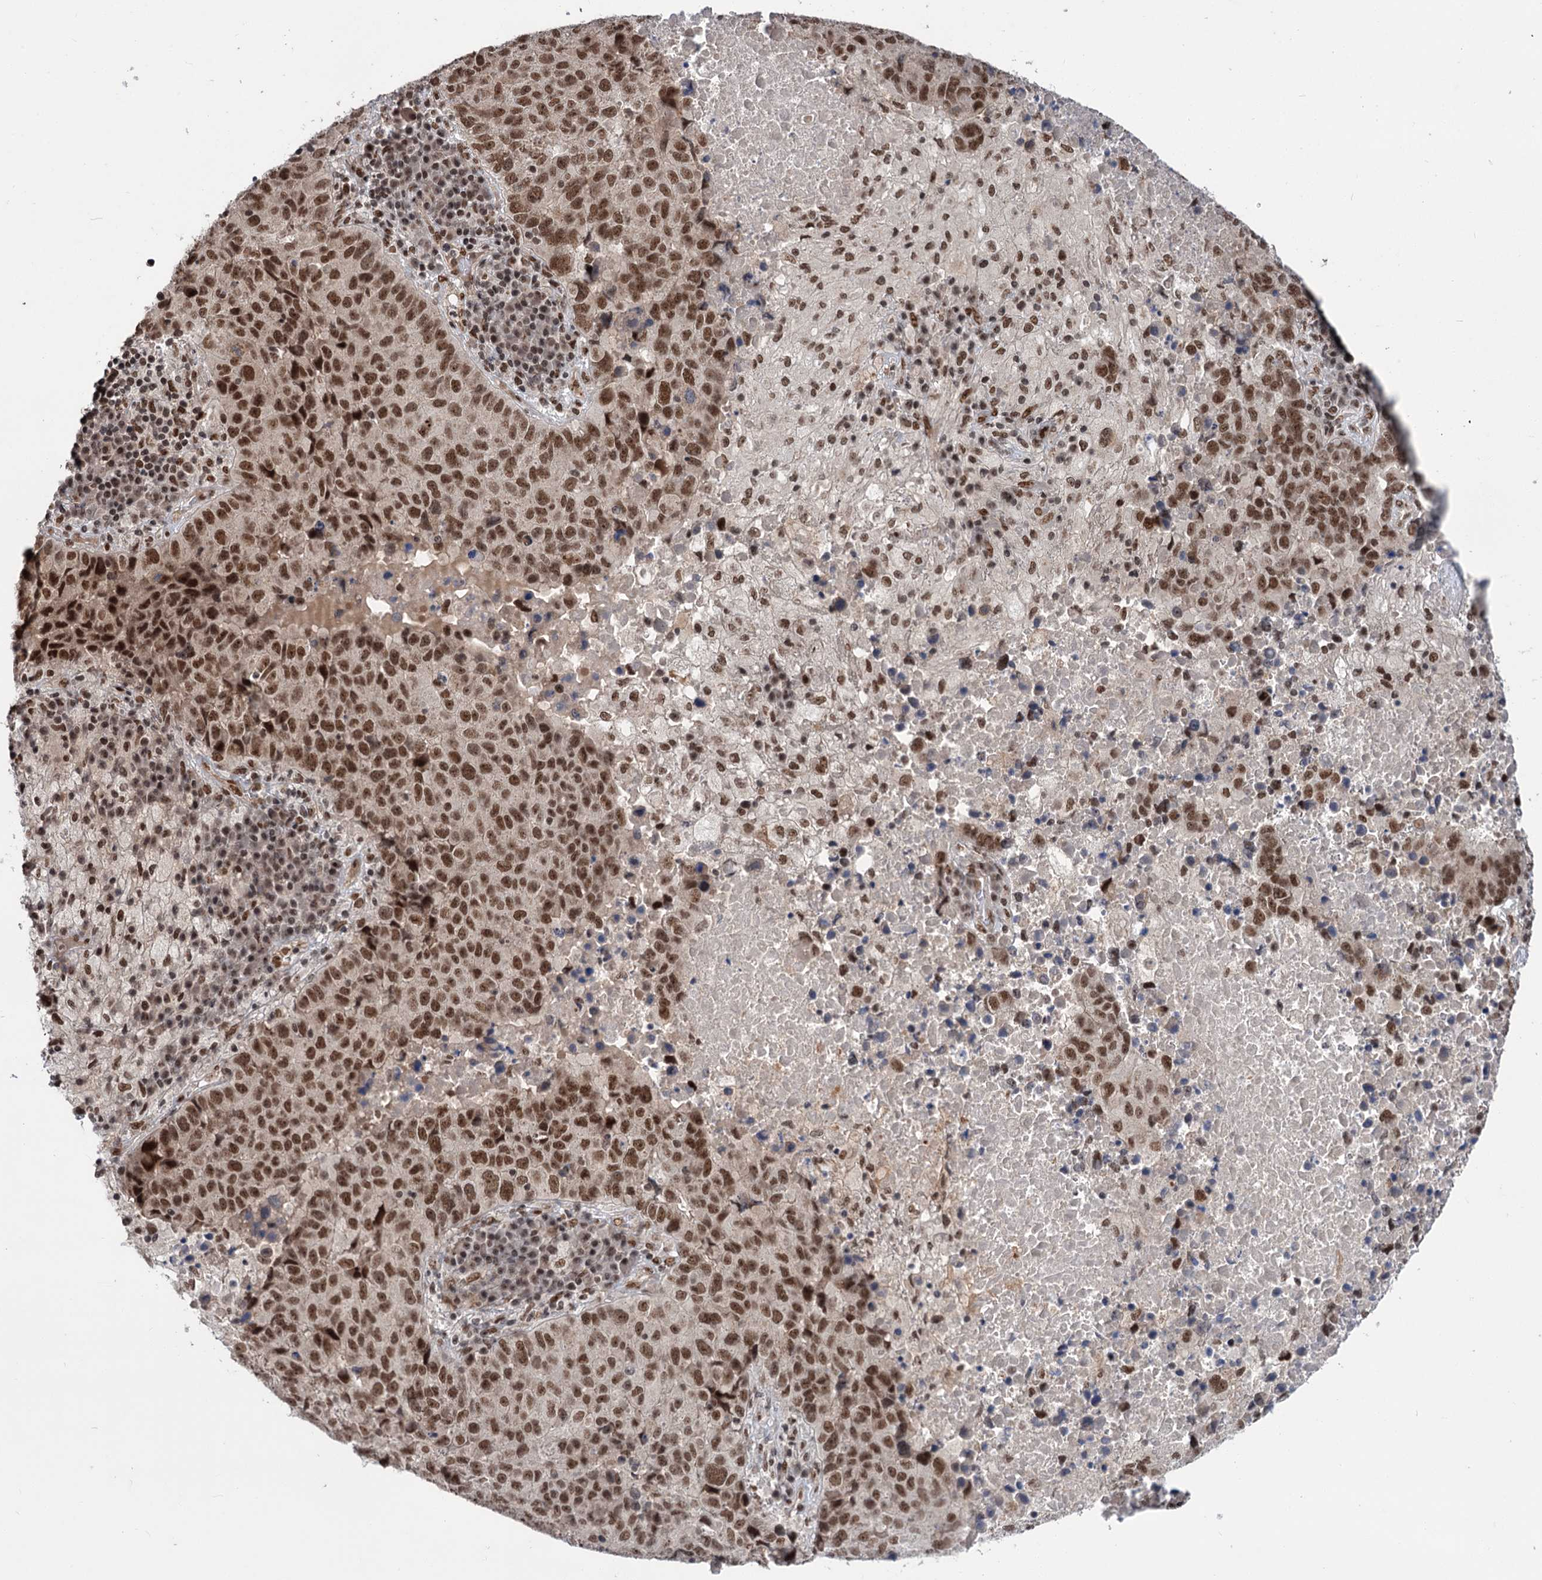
{"staining": {"intensity": "strong", "quantity": ">75%", "location": "nuclear"}, "tissue": "lung cancer", "cell_type": "Tumor cells", "image_type": "cancer", "snomed": [{"axis": "morphology", "description": "Squamous cell carcinoma, NOS"}, {"axis": "topography", "description": "Lung"}], "caption": "Brown immunohistochemical staining in lung cancer reveals strong nuclear staining in about >75% of tumor cells.", "gene": "MAML1", "patient": {"sex": "male", "age": 73}}